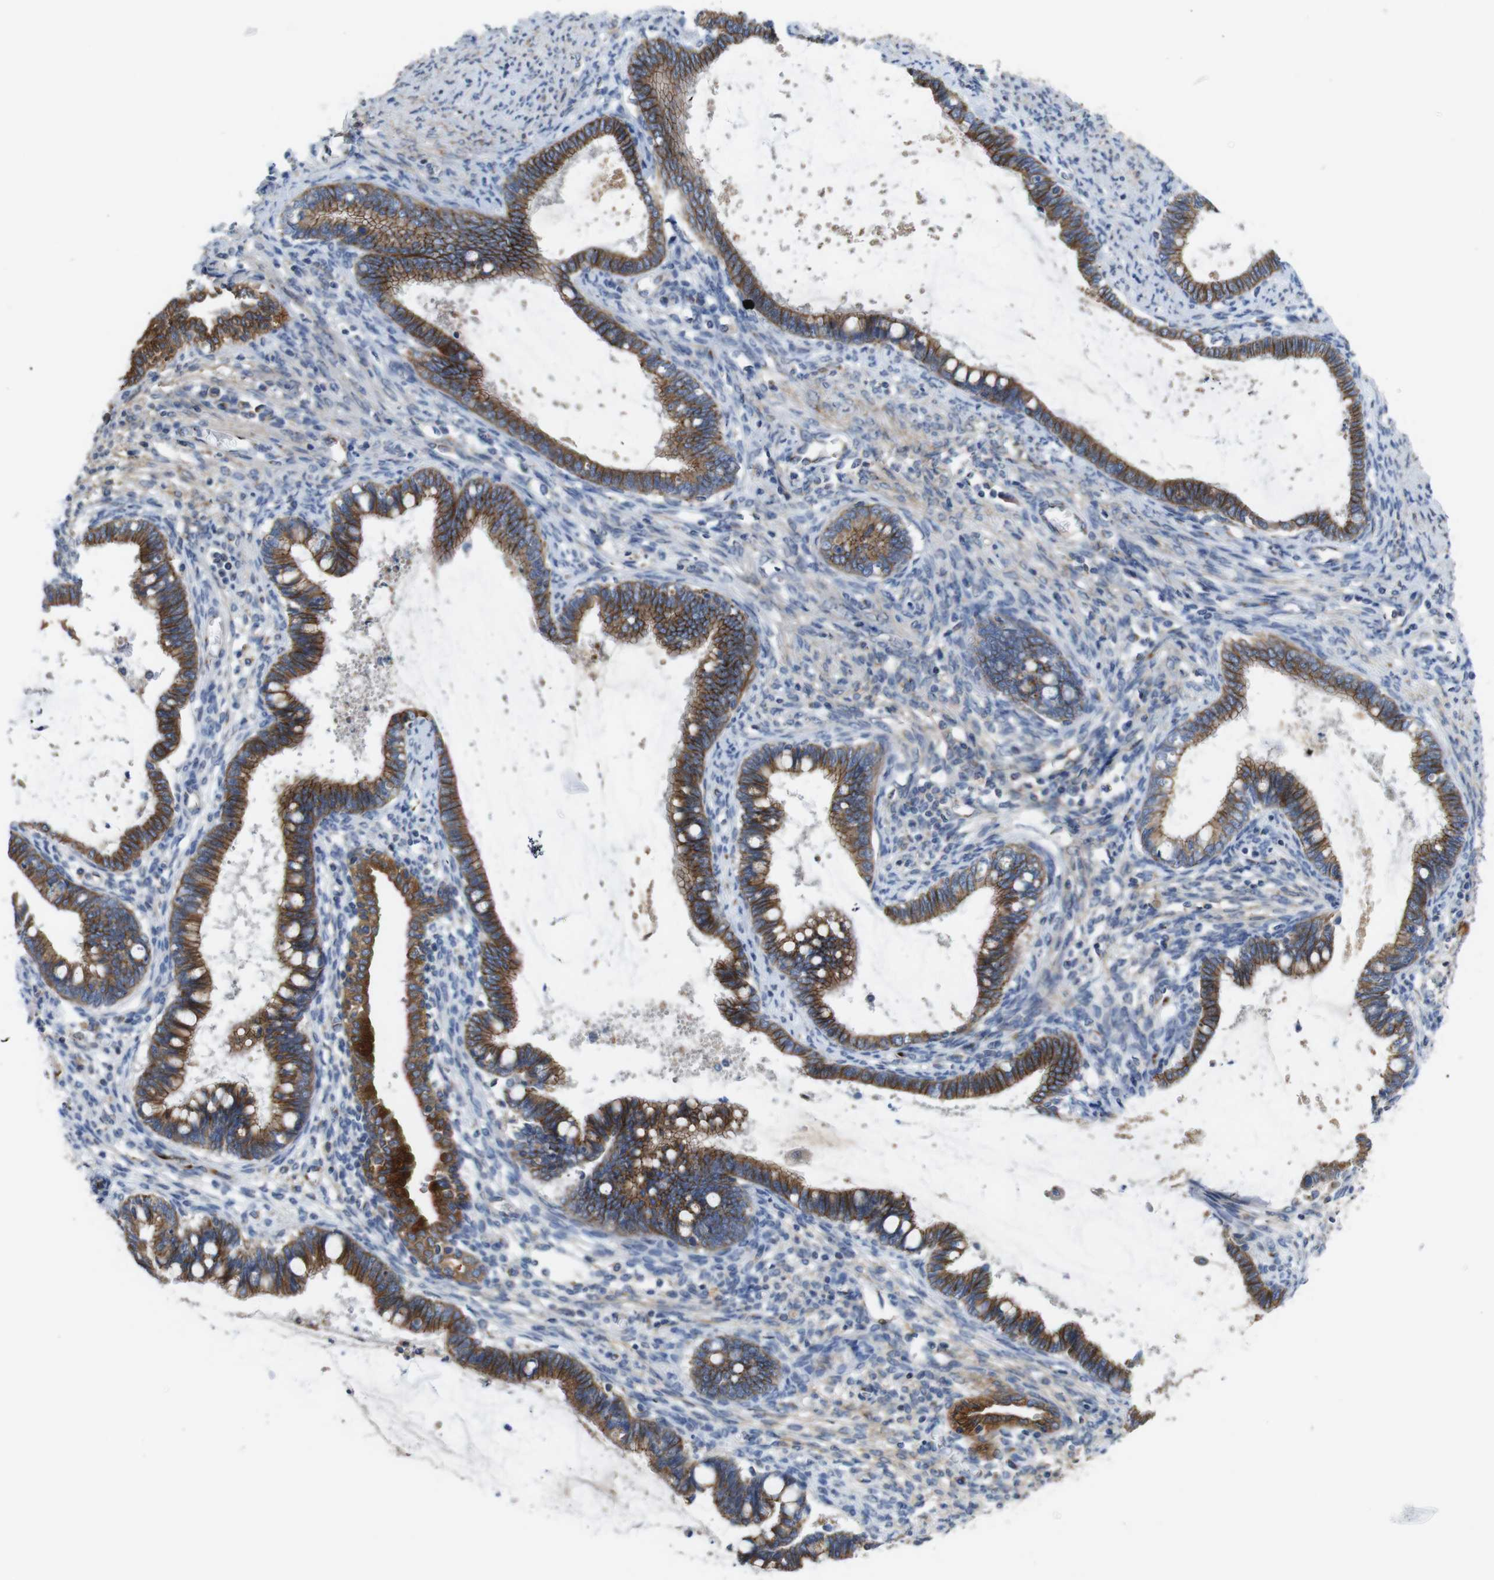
{"staining": {"intensity": "moderate", "quantity": ">75%", "location": "cytoplasmic/membranous"}, "tissue": "cervical cancer", "cell_type": "Tumor cells", "image_type": "cancer", "snomed": [{"axis": "morphology", "description": "Adenocarcinoma, NOS"}, {"axis": "topography", "description": "Cervix"}], "caption": "About >75% of tumor cells in cervical adenocarcinoma exhibit moderate cytoplasmic/membranous protein expression as visualized by brown immunohistochemical staining.", "gene": "EFCAB14", "patient": {"sex": "female", "age": 44}}